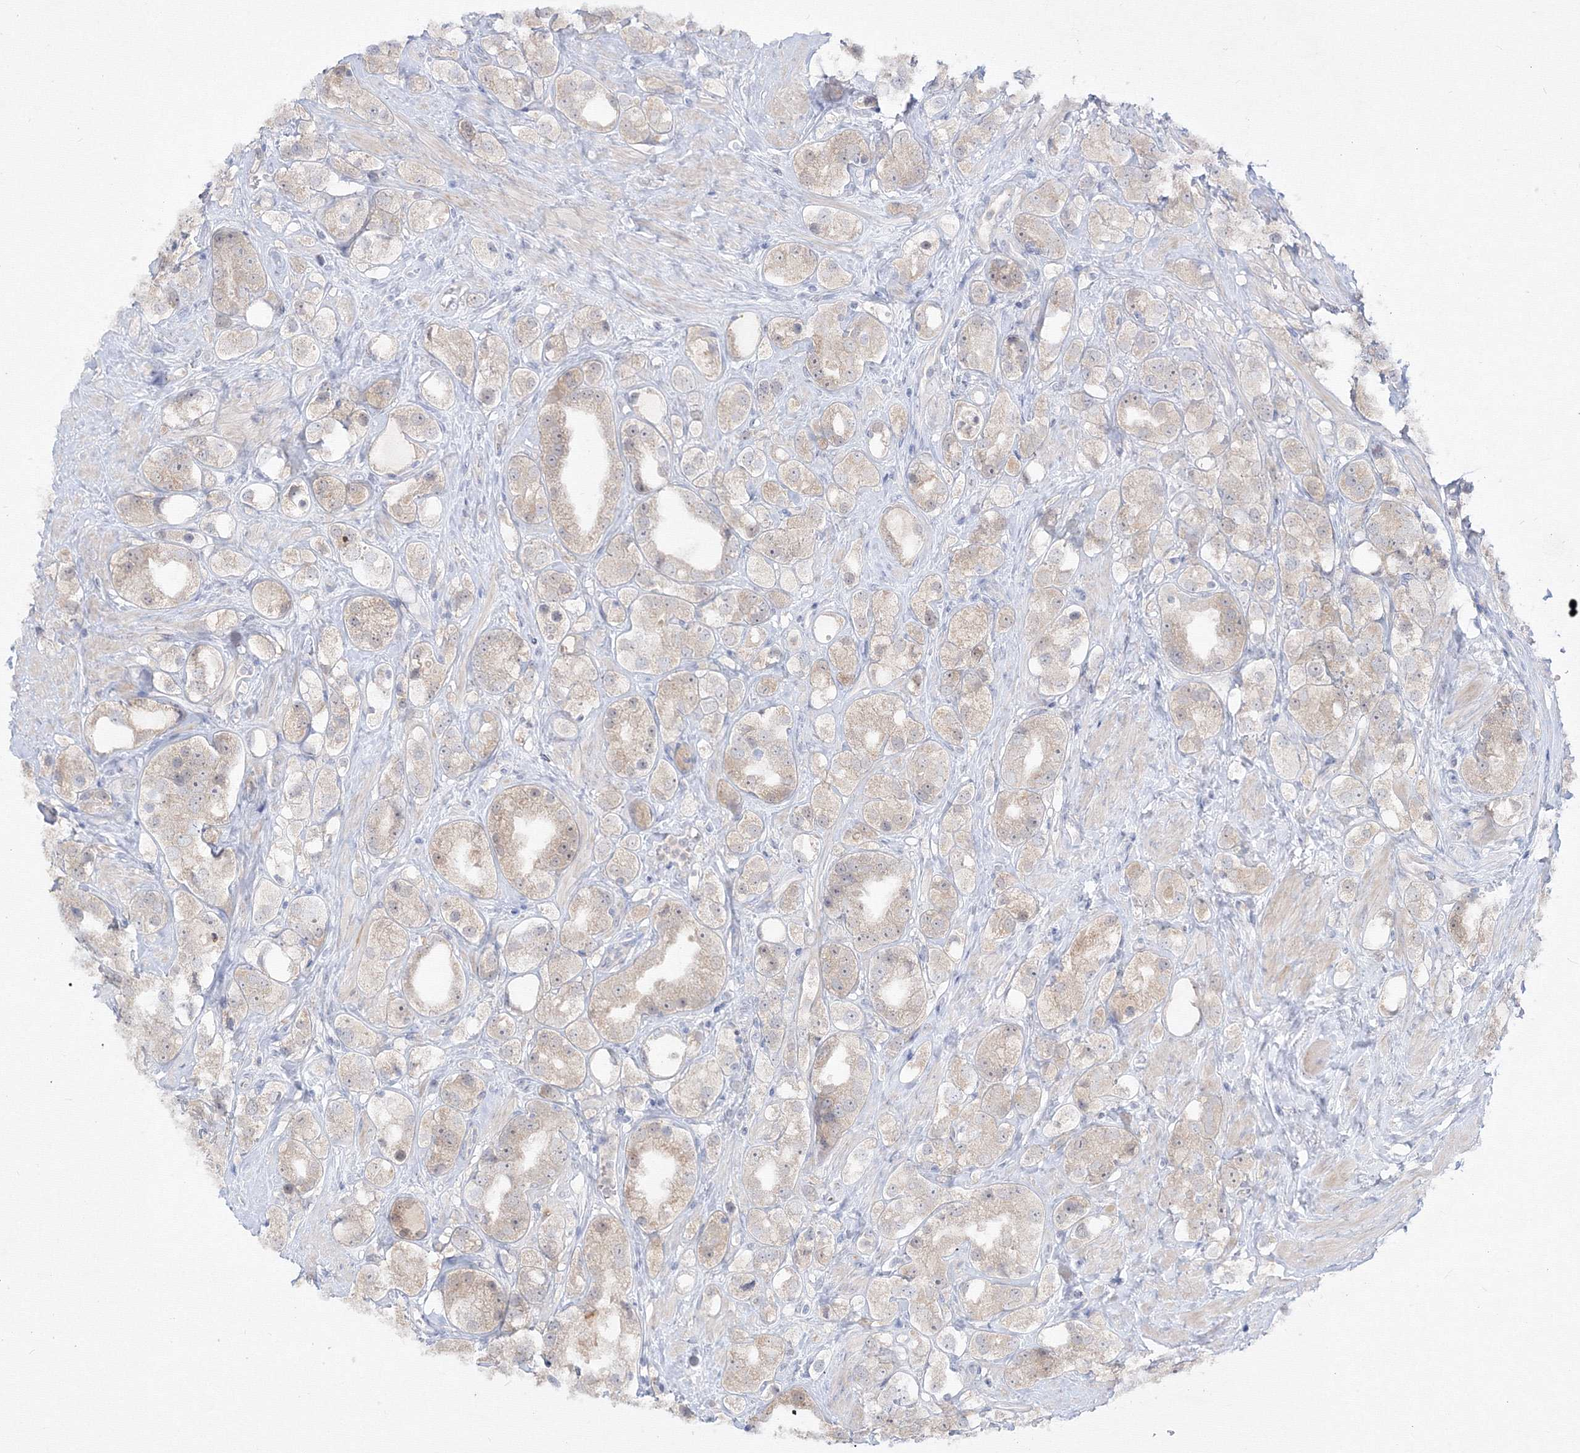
{"staining": {"intensity": "weak", "quantity": "25%-75%", "location": "cytoplasmic/membranous"}, "tissue": "prostate cancer", "cell_type": "Tumor cells", "image_type": "cancer", "snomed": [{"axis": "morphology", "description": "Adenocarcinoma, NOS"}, {"axis": "topography", "description": "Prostate"}], "caption": "Immunohistochemistry (IHC) (DAB (3,3'-diaminobenzidine)) staining of human adenocarcinoma (prostate) demonstrates weak cytoplasmic/membranous protein positivity in approximately 25%-75% of tumor cells.", "gene": "FBXL8", "patient": {"sex": "male", "age": 79}}